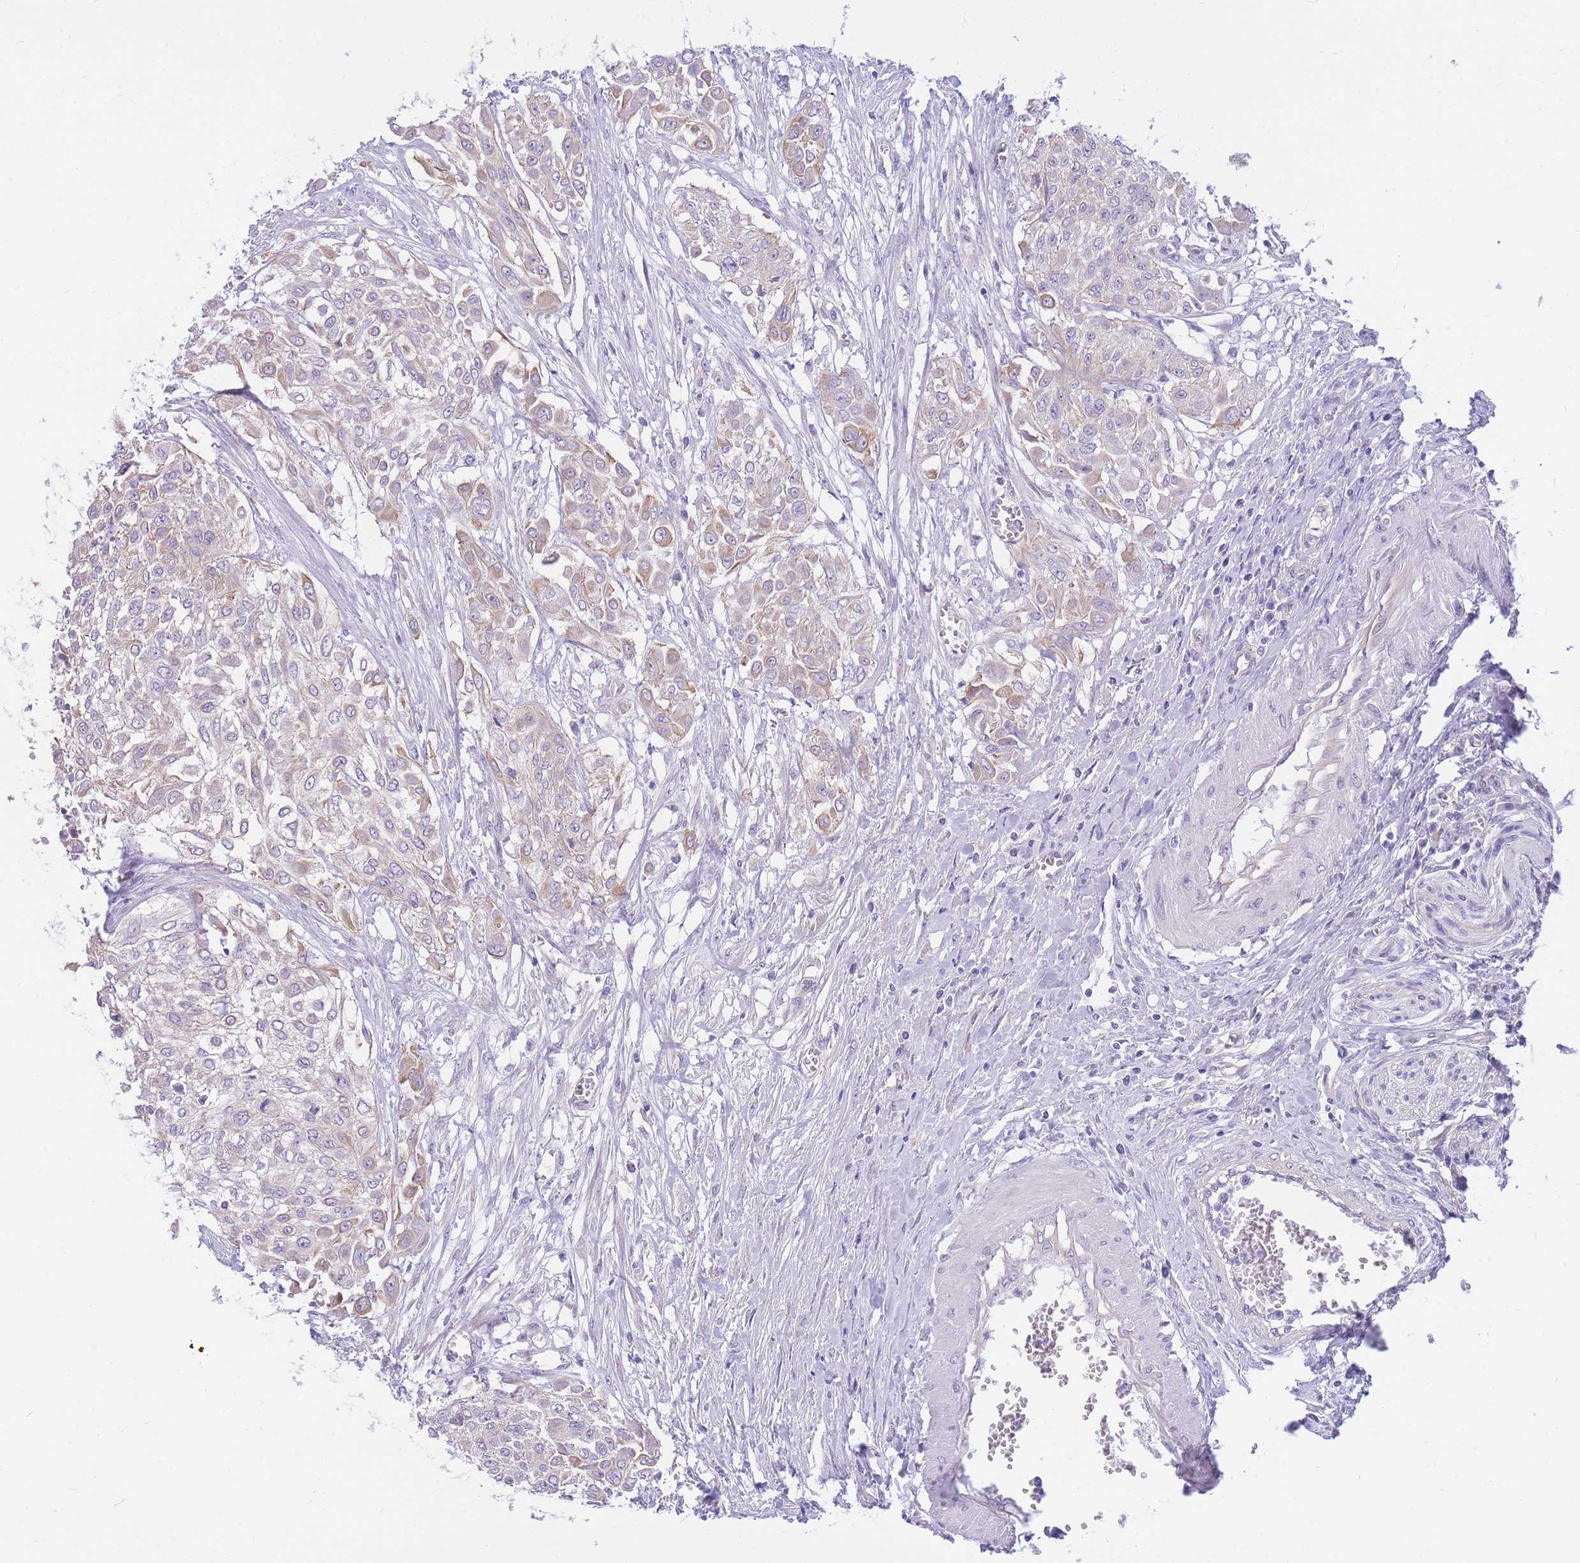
{"staining": {"intensity": "weak", "quantity": "25%-75%", "location": "cytoplasmic/membranous"}, "tissue": "urothelial cancer", "cell_type": "Tumor cells", "image_type": "cancer", "snomed": [{"axis": "morphology", "description": "Urothelial carcinoma, High grade"}, {"axis": "topography", "description": "Urinary bladder"}], "caption": "A brown stain highlights weak cytoplasmic/membranous positivity of a protein in high-grade urothelial carcinoma tumor cells.", "gene": "ZNF311", "patient": {"sex": "male", "age": 57}}